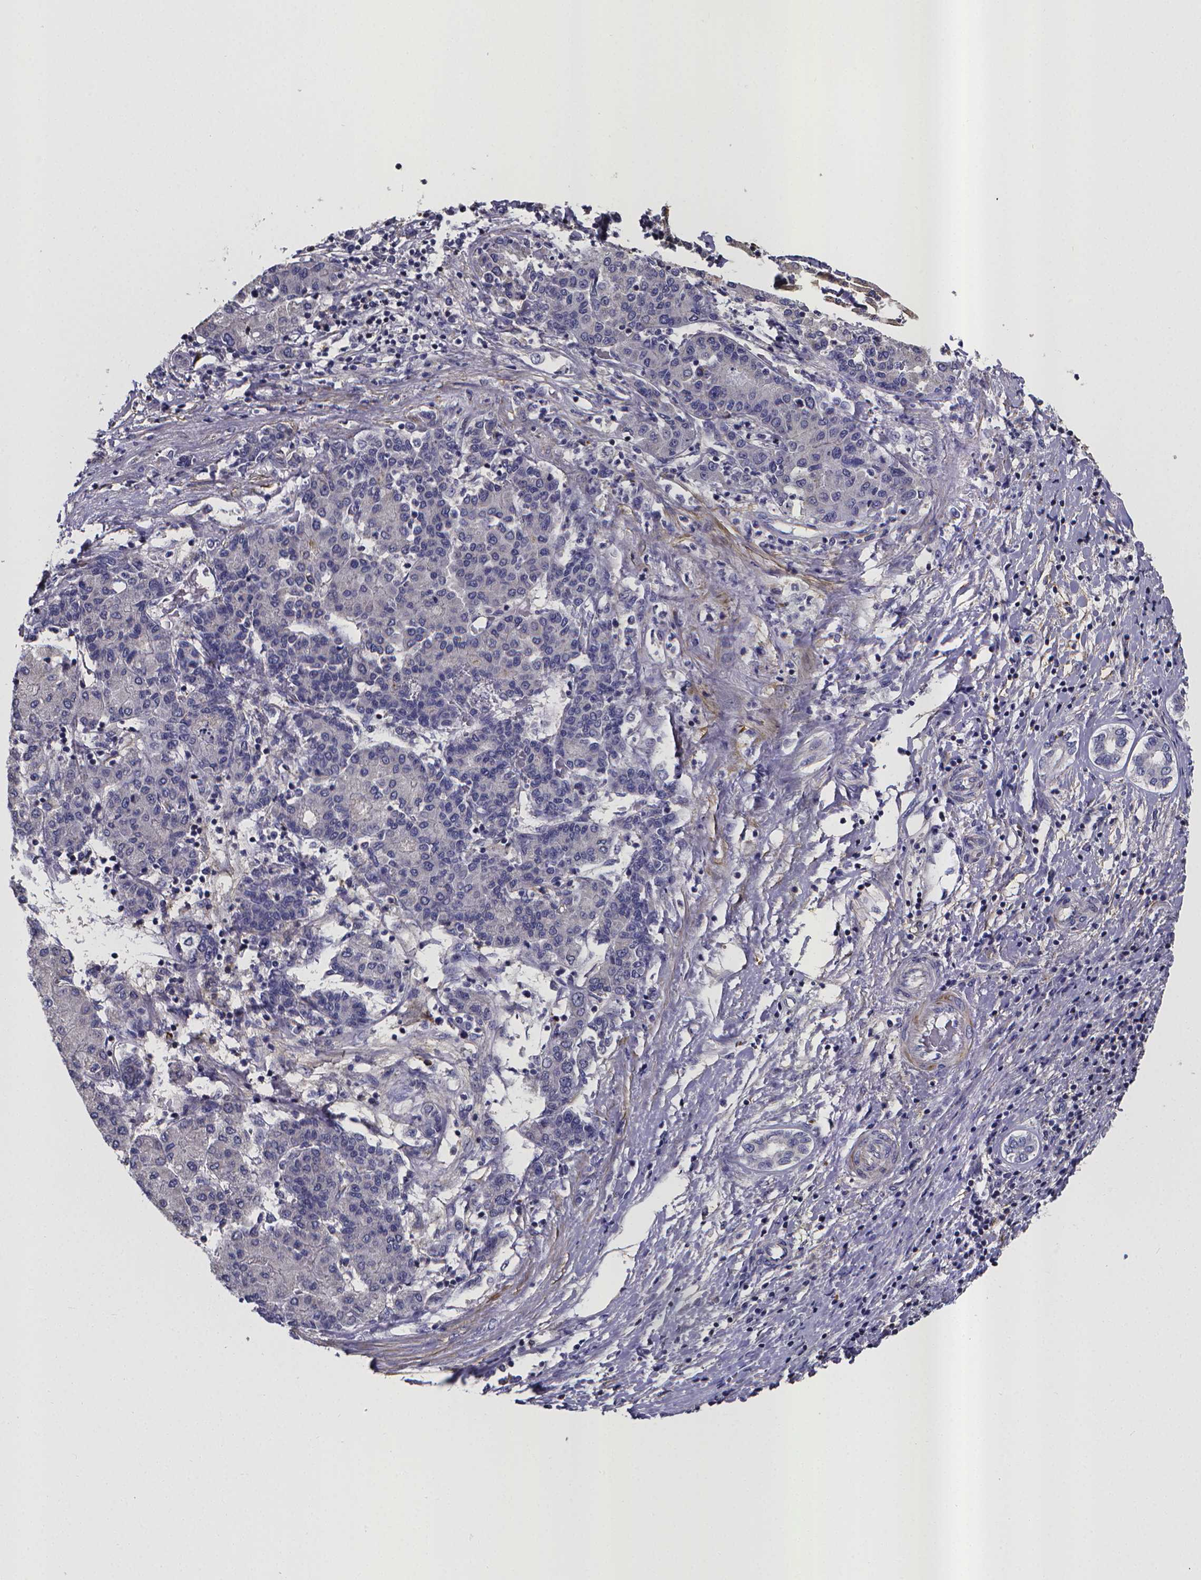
{"staining": {"intensity": "negative", "quantity": "none", "location": "none"}, "tissue": "liver cancer", "cell_type": "Tumor cells", "image_type": "cancer", "snomed": [{"axis": "morphology", "description": "Carcinoma, Hepatocellular, NOS"}, {"axis": "topography", "description": "Liver"}], "caption": "IHC photomicrograph of human hepatocellular carcinoma (liver) stained for a protein (brown), which shows no staining in tumor cells. (Immunohistochemistry, brightfield microscopy, high magnification).", "gene": "RERG", "patient": {"sex": "male", "age": 65}}